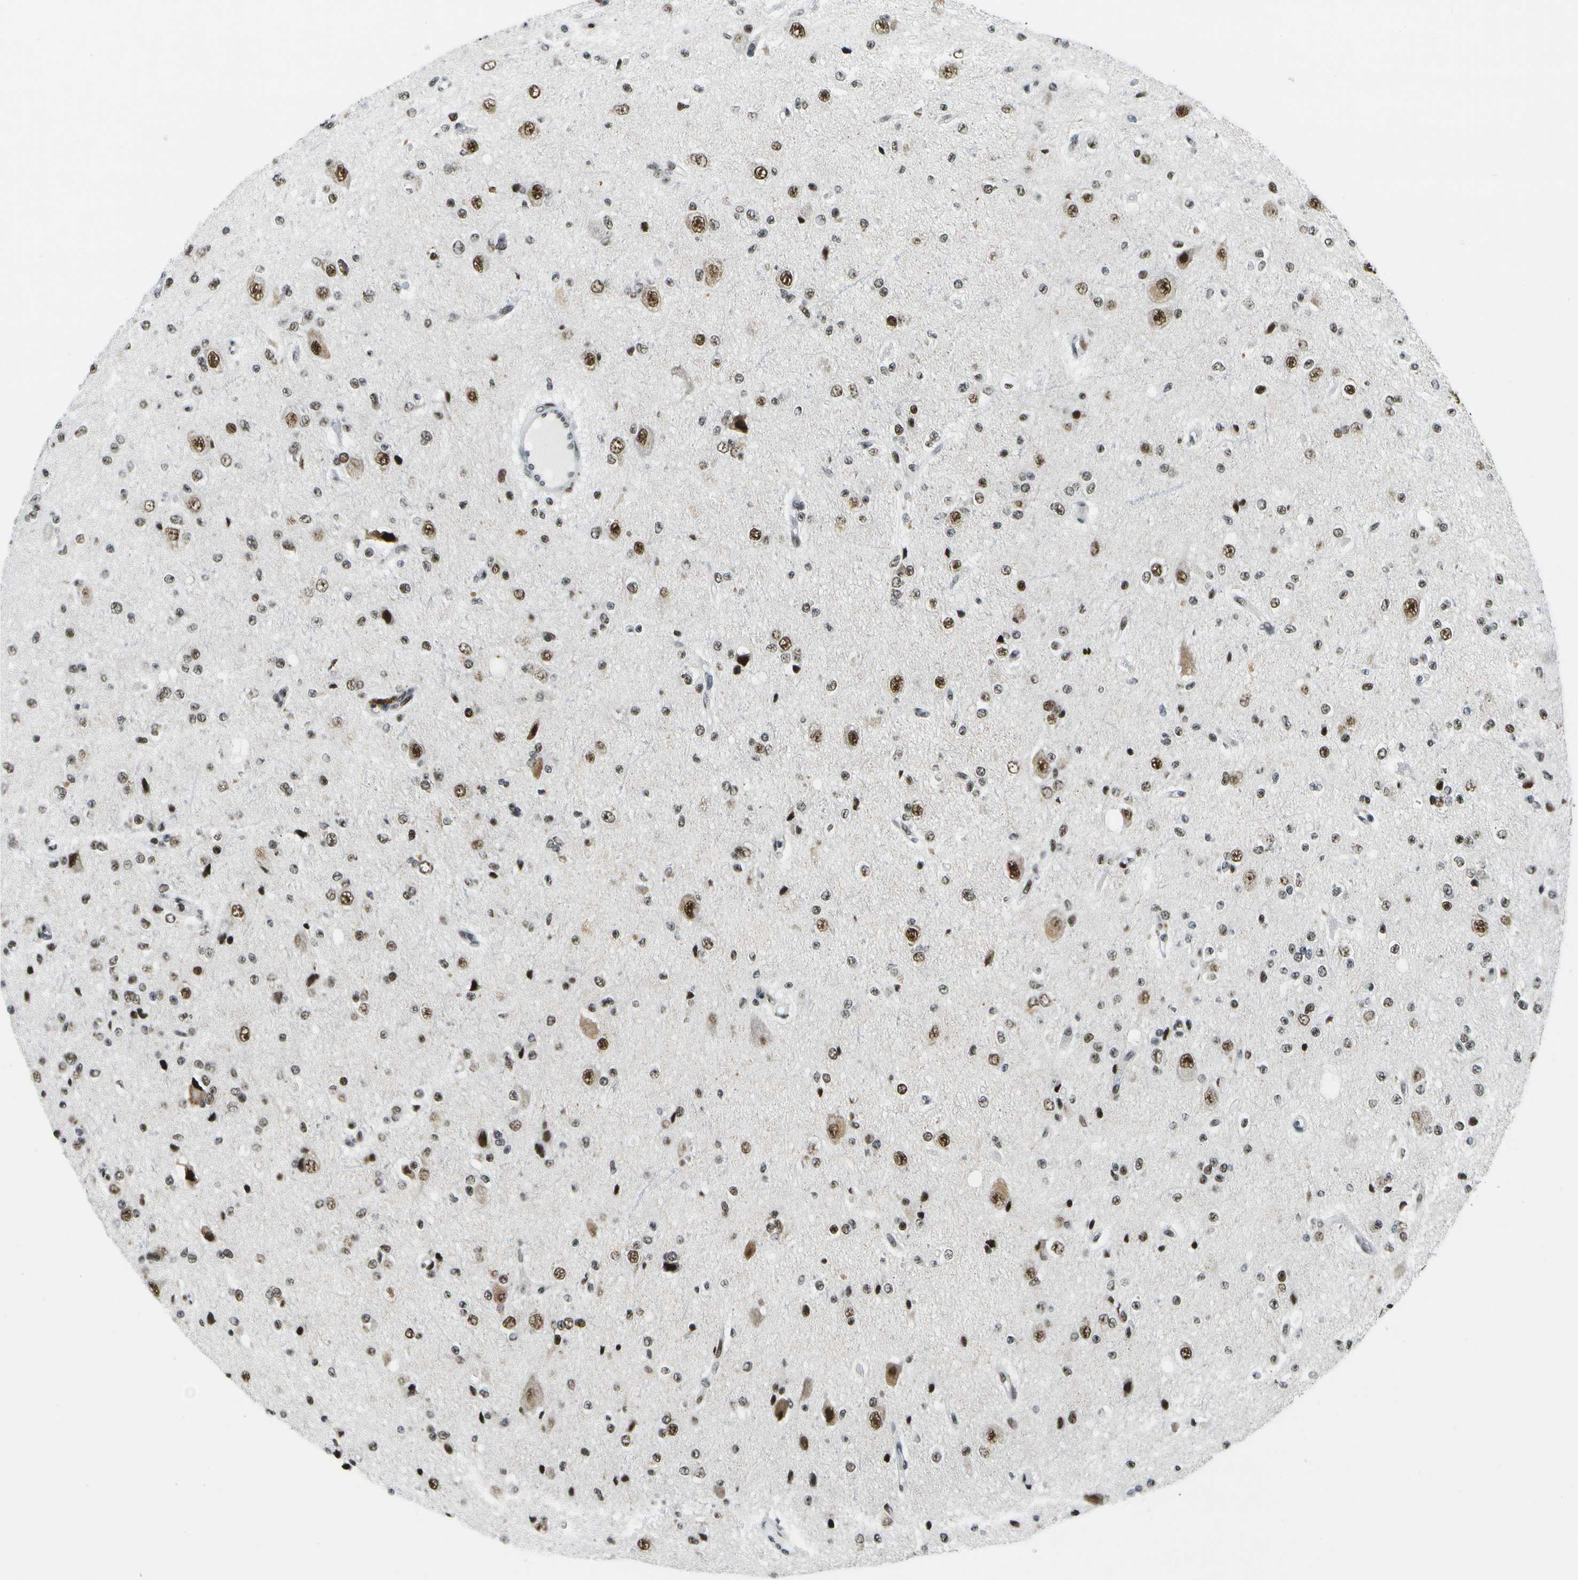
{"staining": {"intensity": "moderate", "quantity": "25%-75%", "location": "nuclear"}, "tissue": "glioma", "cell_type": "Tumor cells", "image_type": "cancer", "snomed": [{"axis": "morphology", "description": "Glioma, malignant, High grade"}, {"axis": "topography", "description": "pancreas cauda"}], "caption": "The photomicrograph demonstrates a brown stain indicating the presence of a protein in the nuclear of tumor cells in glioma. (Stains: DAB (3,3'-diaminobenzidine) in brown, nuclei in blue, Microscopy: brightfield microscopy at high magnification).", "gene": "NSRP1", "patient": {"sex": "male", "age": 60}}